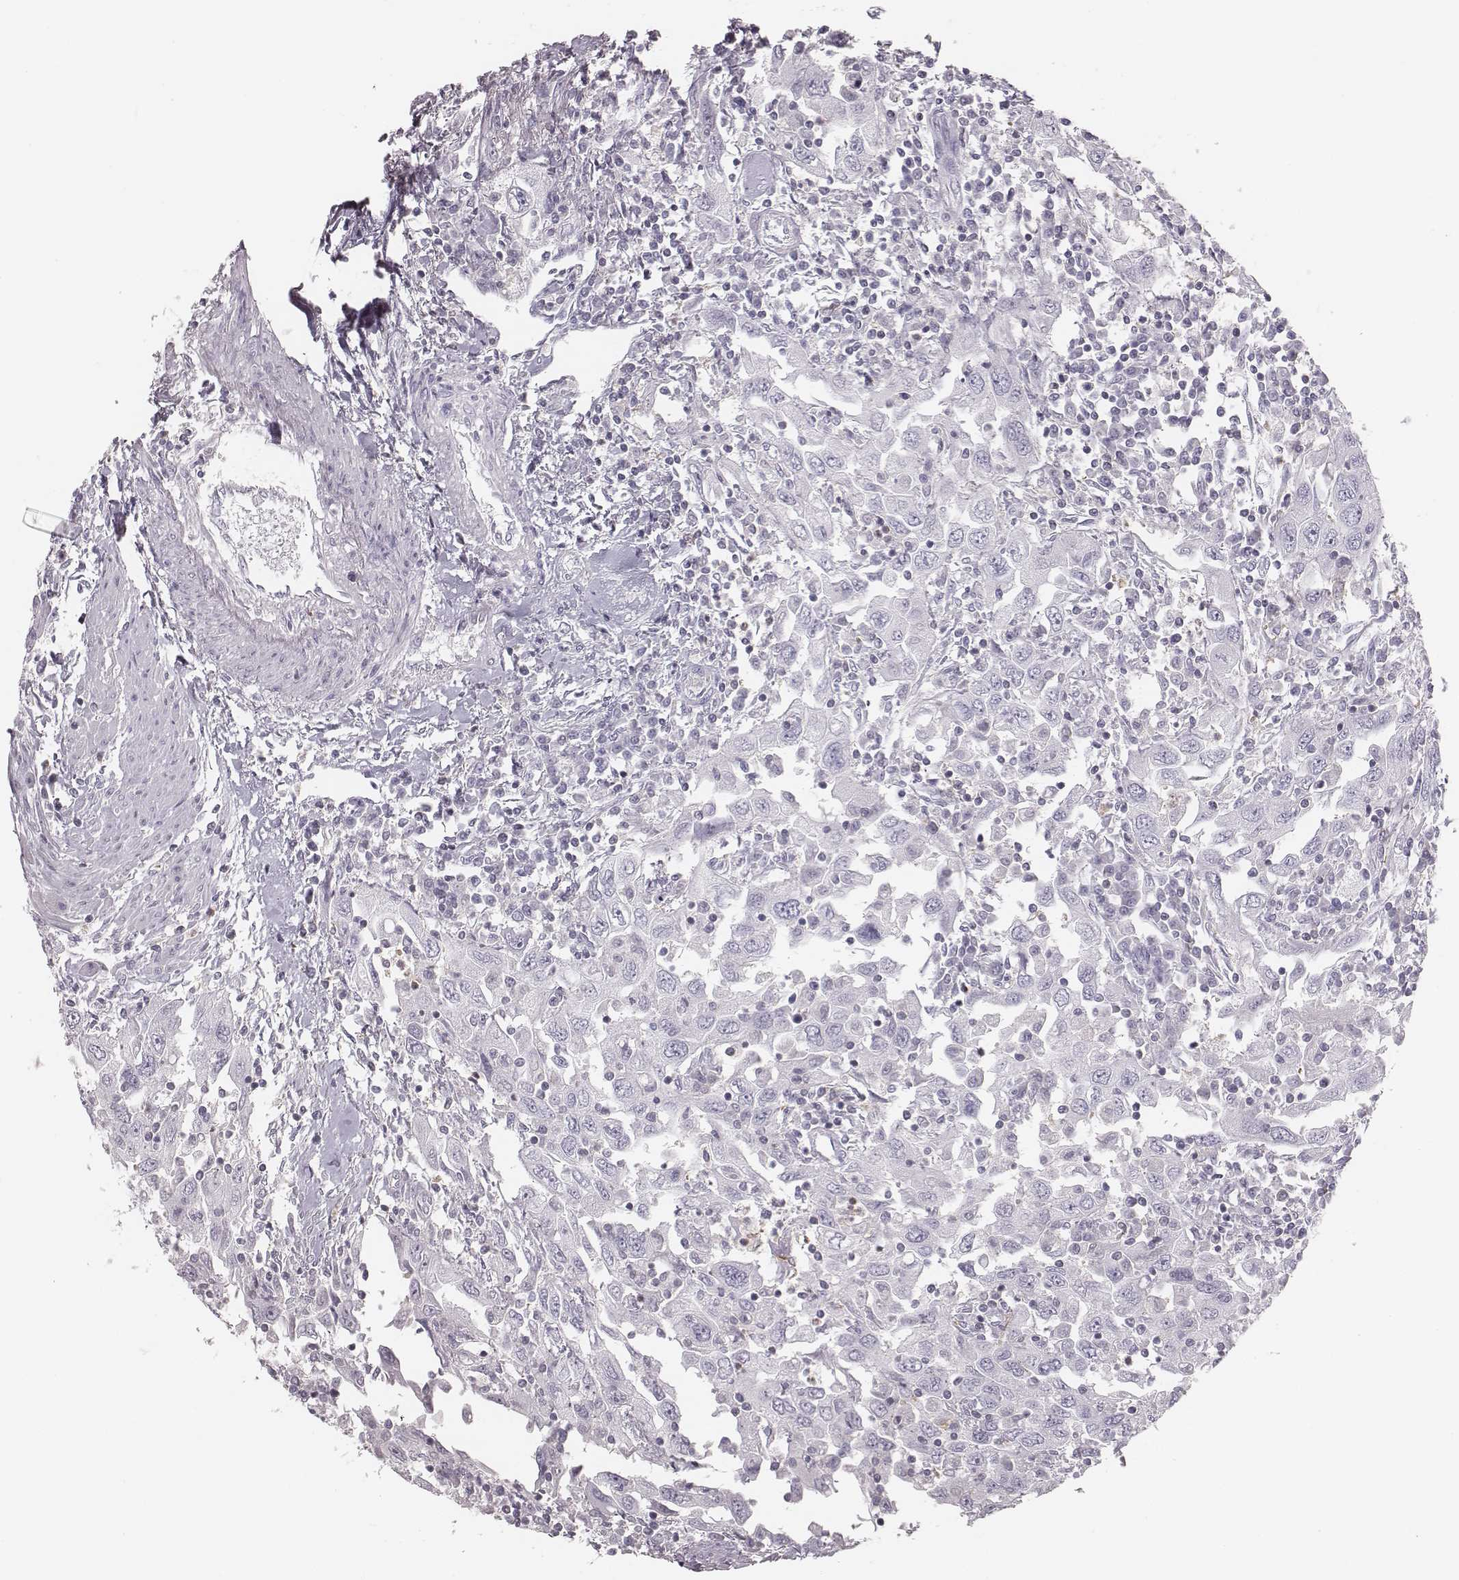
{"staining": {"intensity": "negative", "quantity": "none", "location": "none"}, "tissue": "urothelial cancer", "cell_type": "Tumor cells", "image_type": "cancer", "snomed": [{"axis": "morphology", "description": "Urothelial carcinoma, High grade"}, {"axis": "topography", "description": "Urinary bladder"}], "caption": "An image of human urothelial carcinoma (high-grade) is negative for staining in tumor cells.", "gene": "ZNF365", "patient": {"sex": "male", "age": 76}}